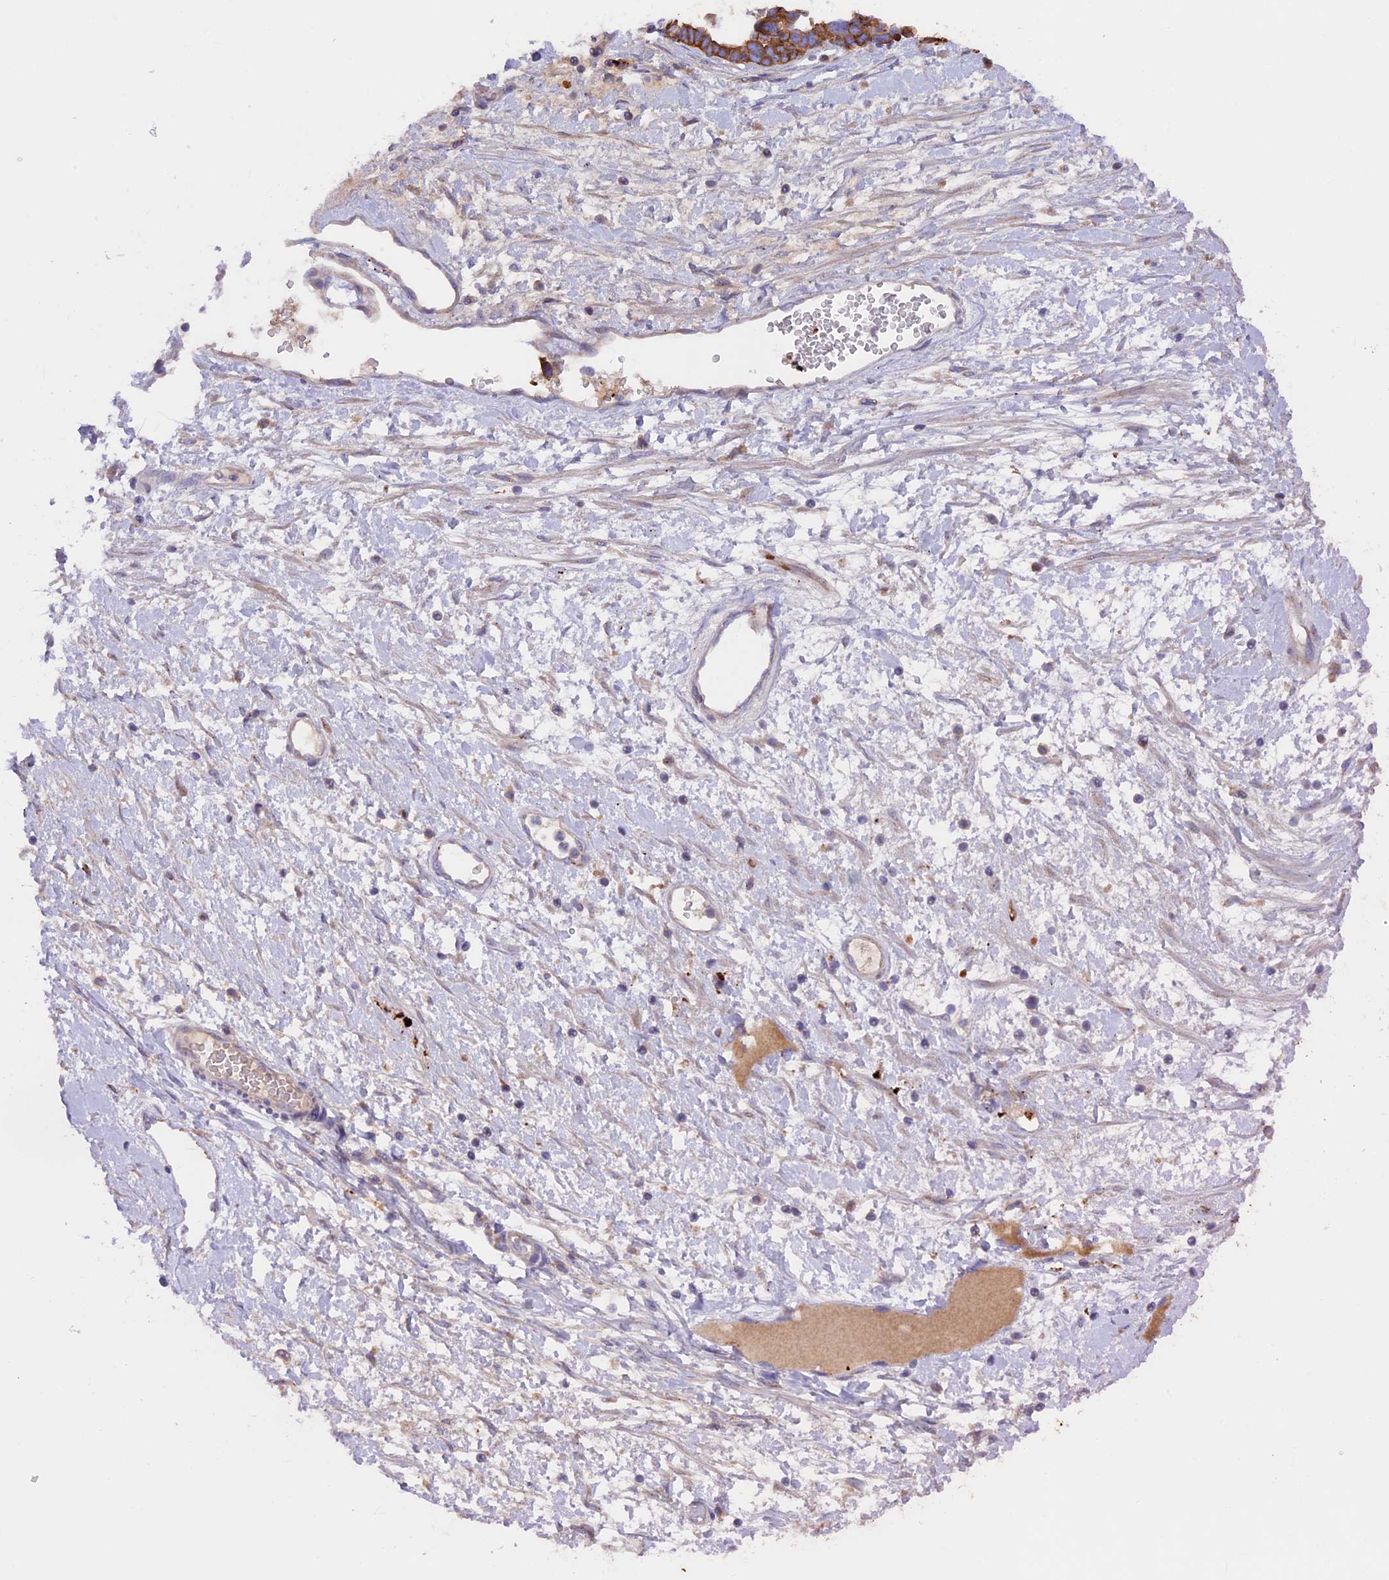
{"staining": {"intensity": "moderate", "quantity": ">75%", "location": "cytoplasmic/membranous"}, "tissue": "ovarian cancer", "cell_type": "Tumor cells", "image_type": "cancer", "snomed": [{"axis": "morphology", "description": "Cystadenocarcinoma, serous, NOS"}, {"axis": "topography", "description": "Ovary"}], "caption": "An image of human ovarian cancer stained for a protein shows moderate cytoplasmic/membranous brown staining in tumor cells.", "gene": "PTPN9", "patient": {"sex": "female", "age": 54}}